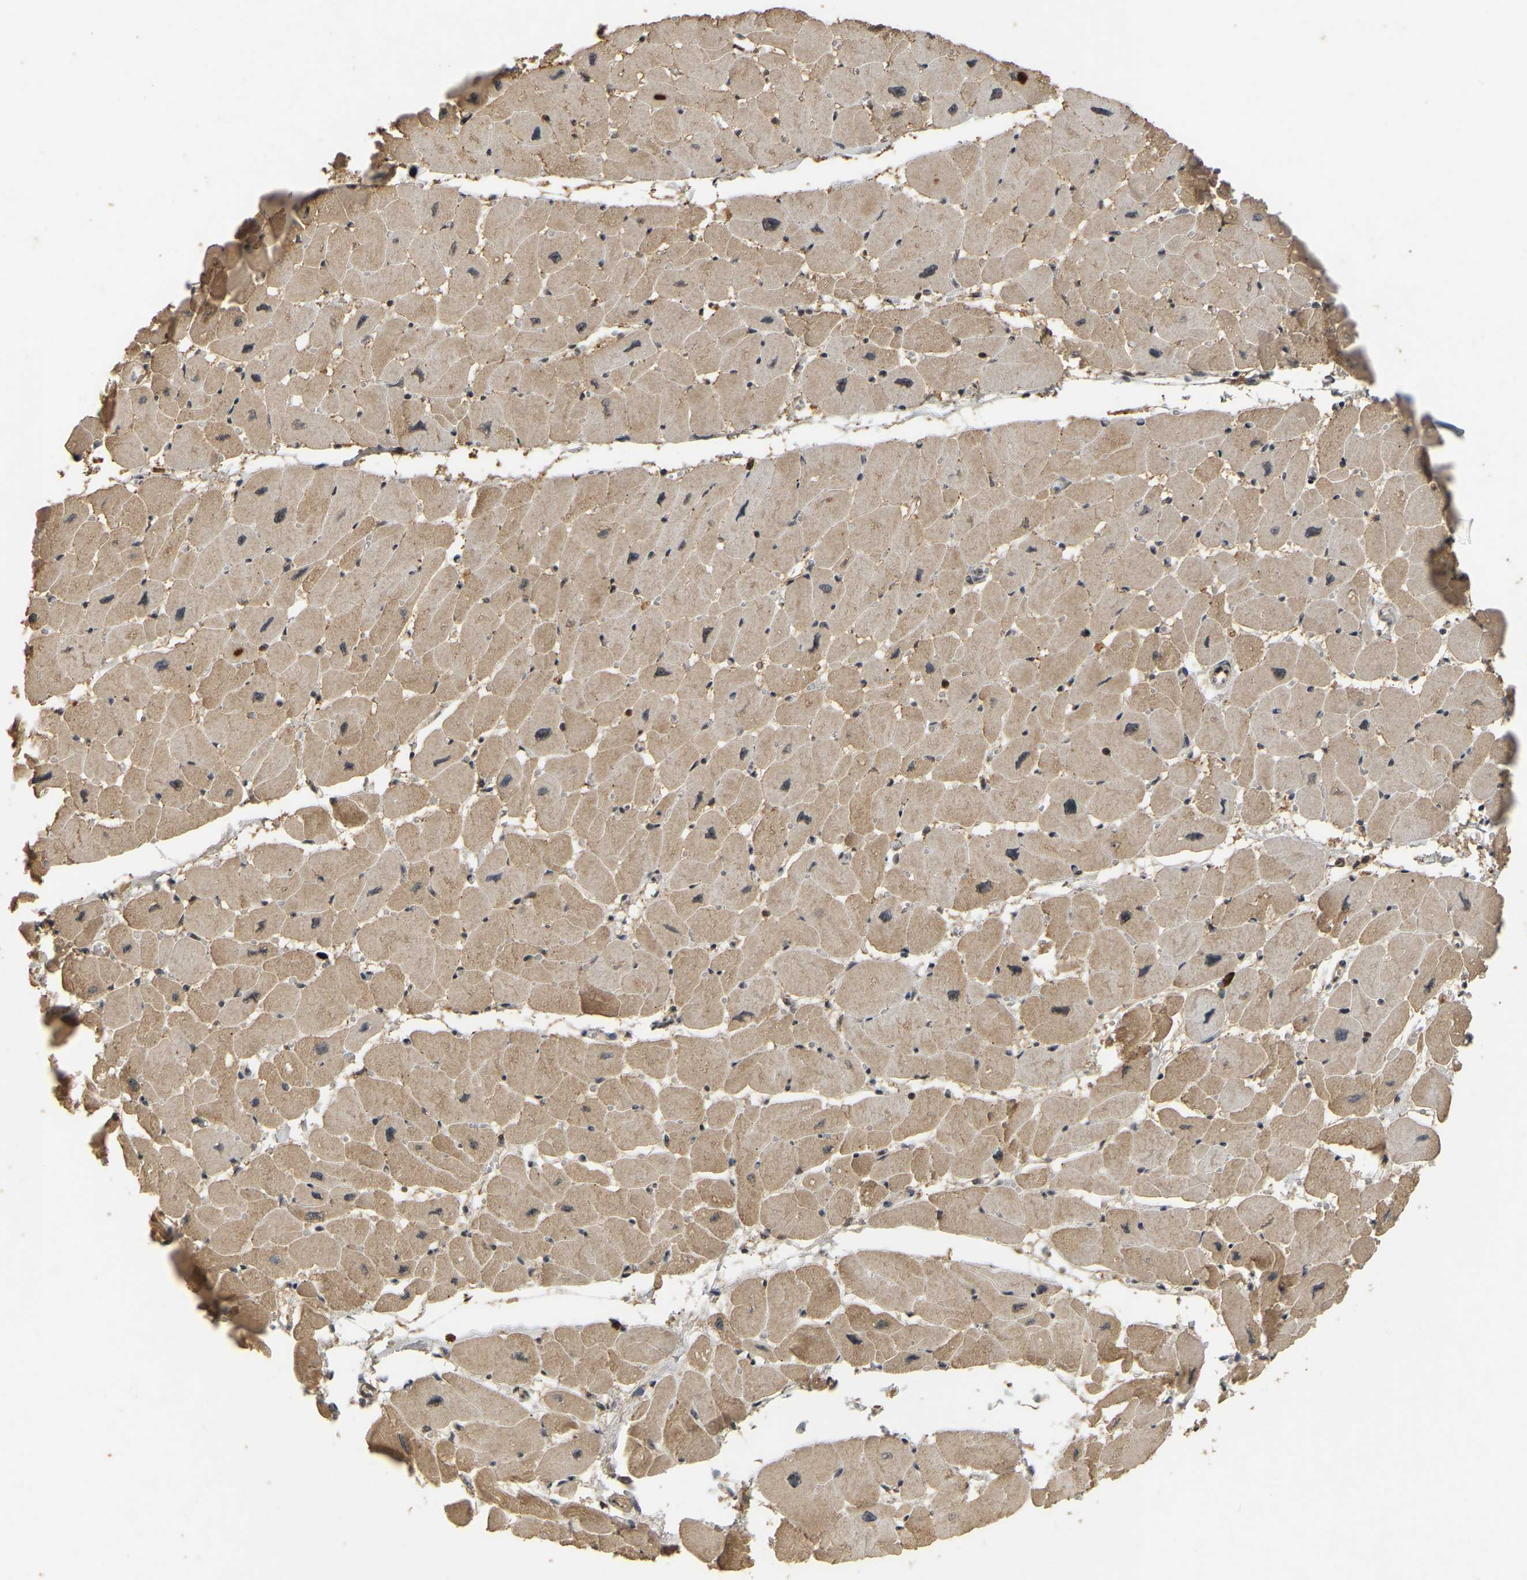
{"staining": {"intensity": "strong", "quantity": "25%-75%", "location": "cytoplasmic/membranous"}, "tissue": "heart muscle", "cell_type": "Cardiomyocytes", "image_type": "normal", "snomed": [{"axis": "morphology", "description": "Normal tissue, NOS"}, {"axis": "topography", "description": "Heart"}], "caption": "Strong cytoplasmic/membranous positivity for a protein is seen in about 25%-75% of cardiomyocytes of normal heart muscle using immunohistochemistry.", "gene": "BRF2", "patient": {"sex": "female", "age": 54}}